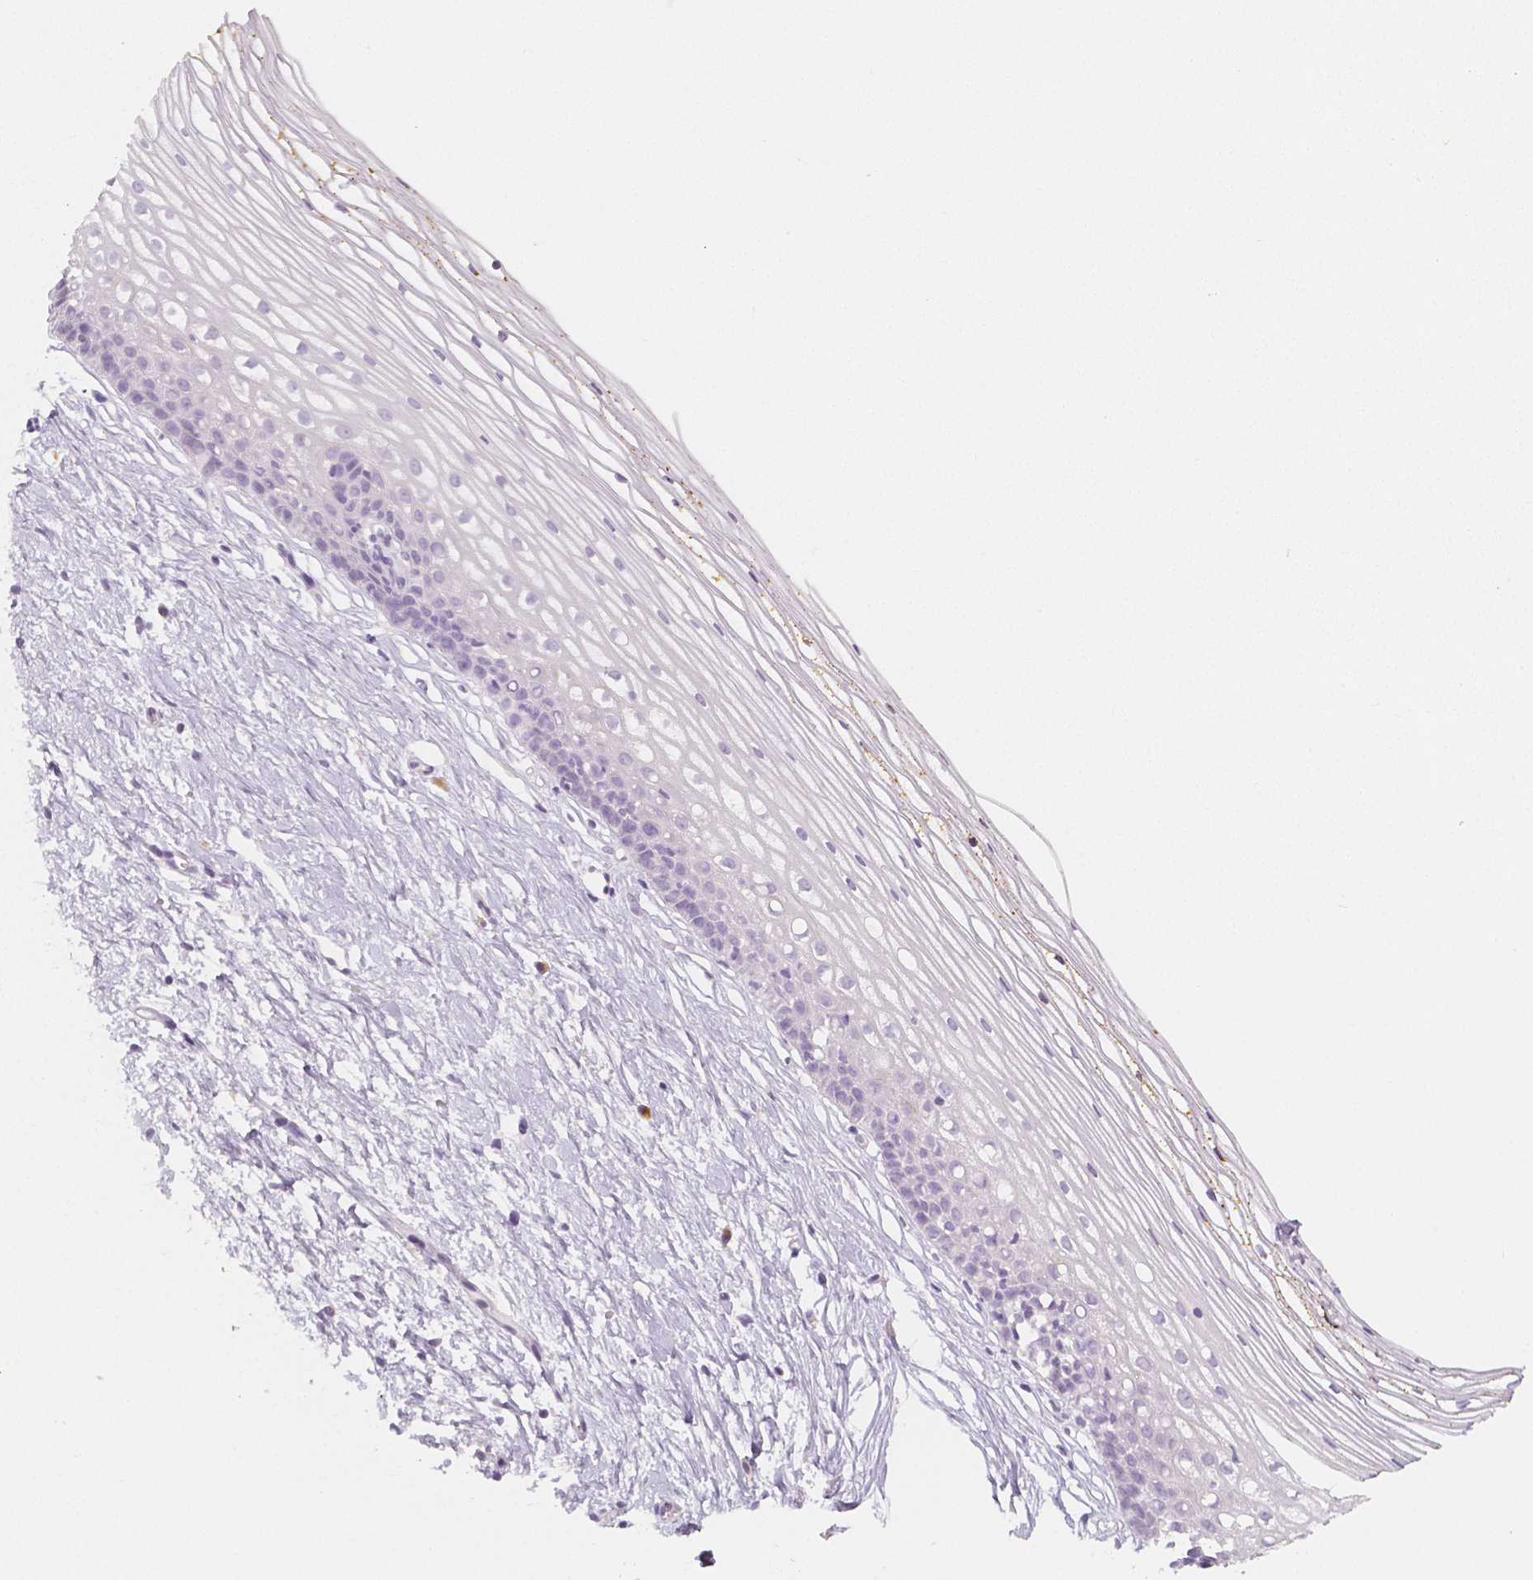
{"staining": {"intensity": "negative", "quantity": "none", "location": "none"}, "tissue": "cervix", "cell_type": "Glandular cells", "image_type": "normal", "snomed": [{"axis": "morphology", "description": "Normal tissue, NOS"}, {"axis": "topography", "description": "Cervix"}], "caption": "Immunohistochemistry of unremarkable cervix exhibits no staining in glandular cells.", "gene": "BATF", "patient": {"sex": "female", "age": 40}}